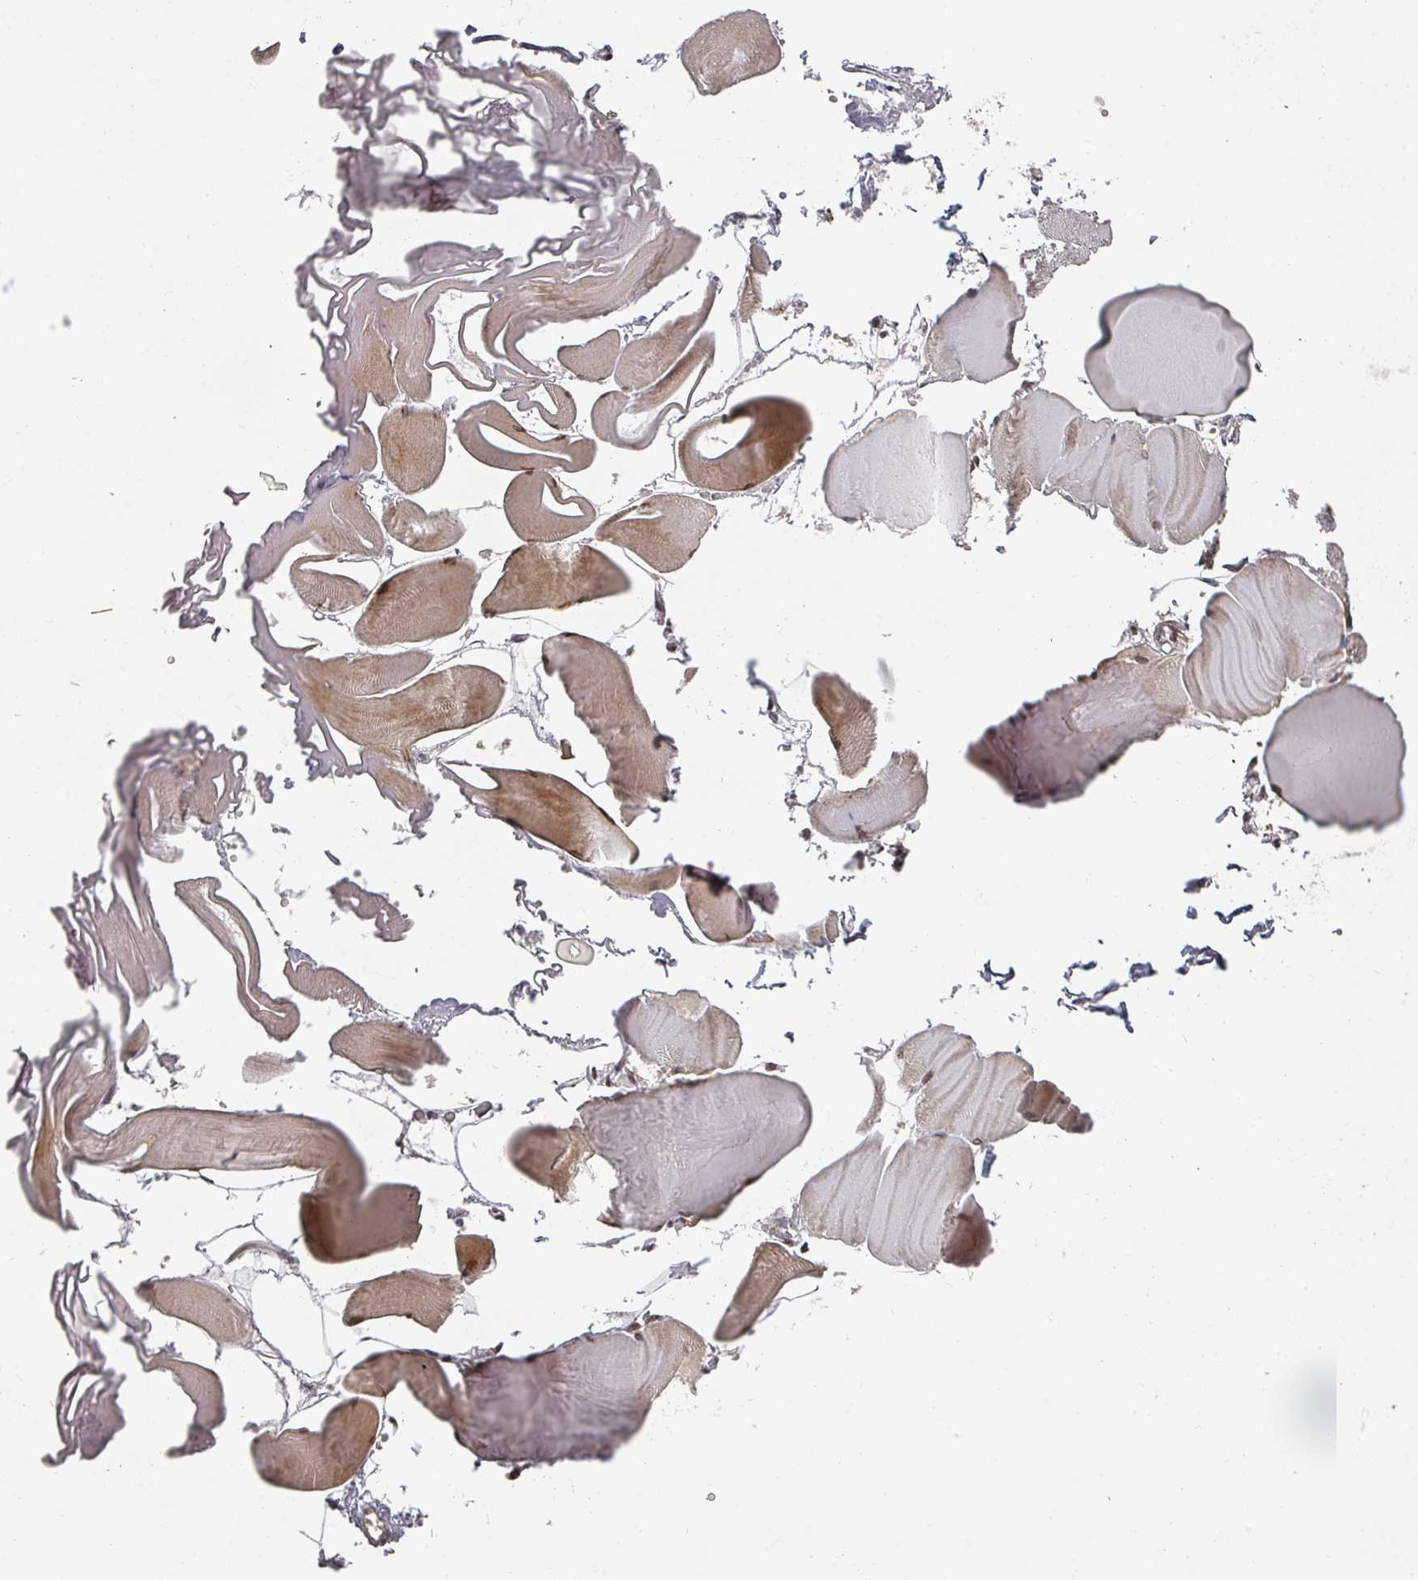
{"staining": {"intensity": "weak", "quantity": "25%-75%", "location": "cytoplasmic/membranous"}, "tissue": "skeletal muscle", "cell_type": "Myocytes", "image_type": "normal", "snomed": [{"axis": "morphology", "description": "Normal tissue, NOS"}, {"axis": "morphology", "description": "Basal cell carcinoma"}, {"axis": "topography", "description": "Skeletal muscle"}], "caption": "Immunohistochemical staining of unremarkable skeletal muscle displays weak cytoplasmic/membranous protein staining in approximately 25%-75% of myocytes. (brown staining indicates protein expression, while blue staining denotes nuclei).", "gene": "KIF1C", "patient": {"sex": "female", "age": 64}}